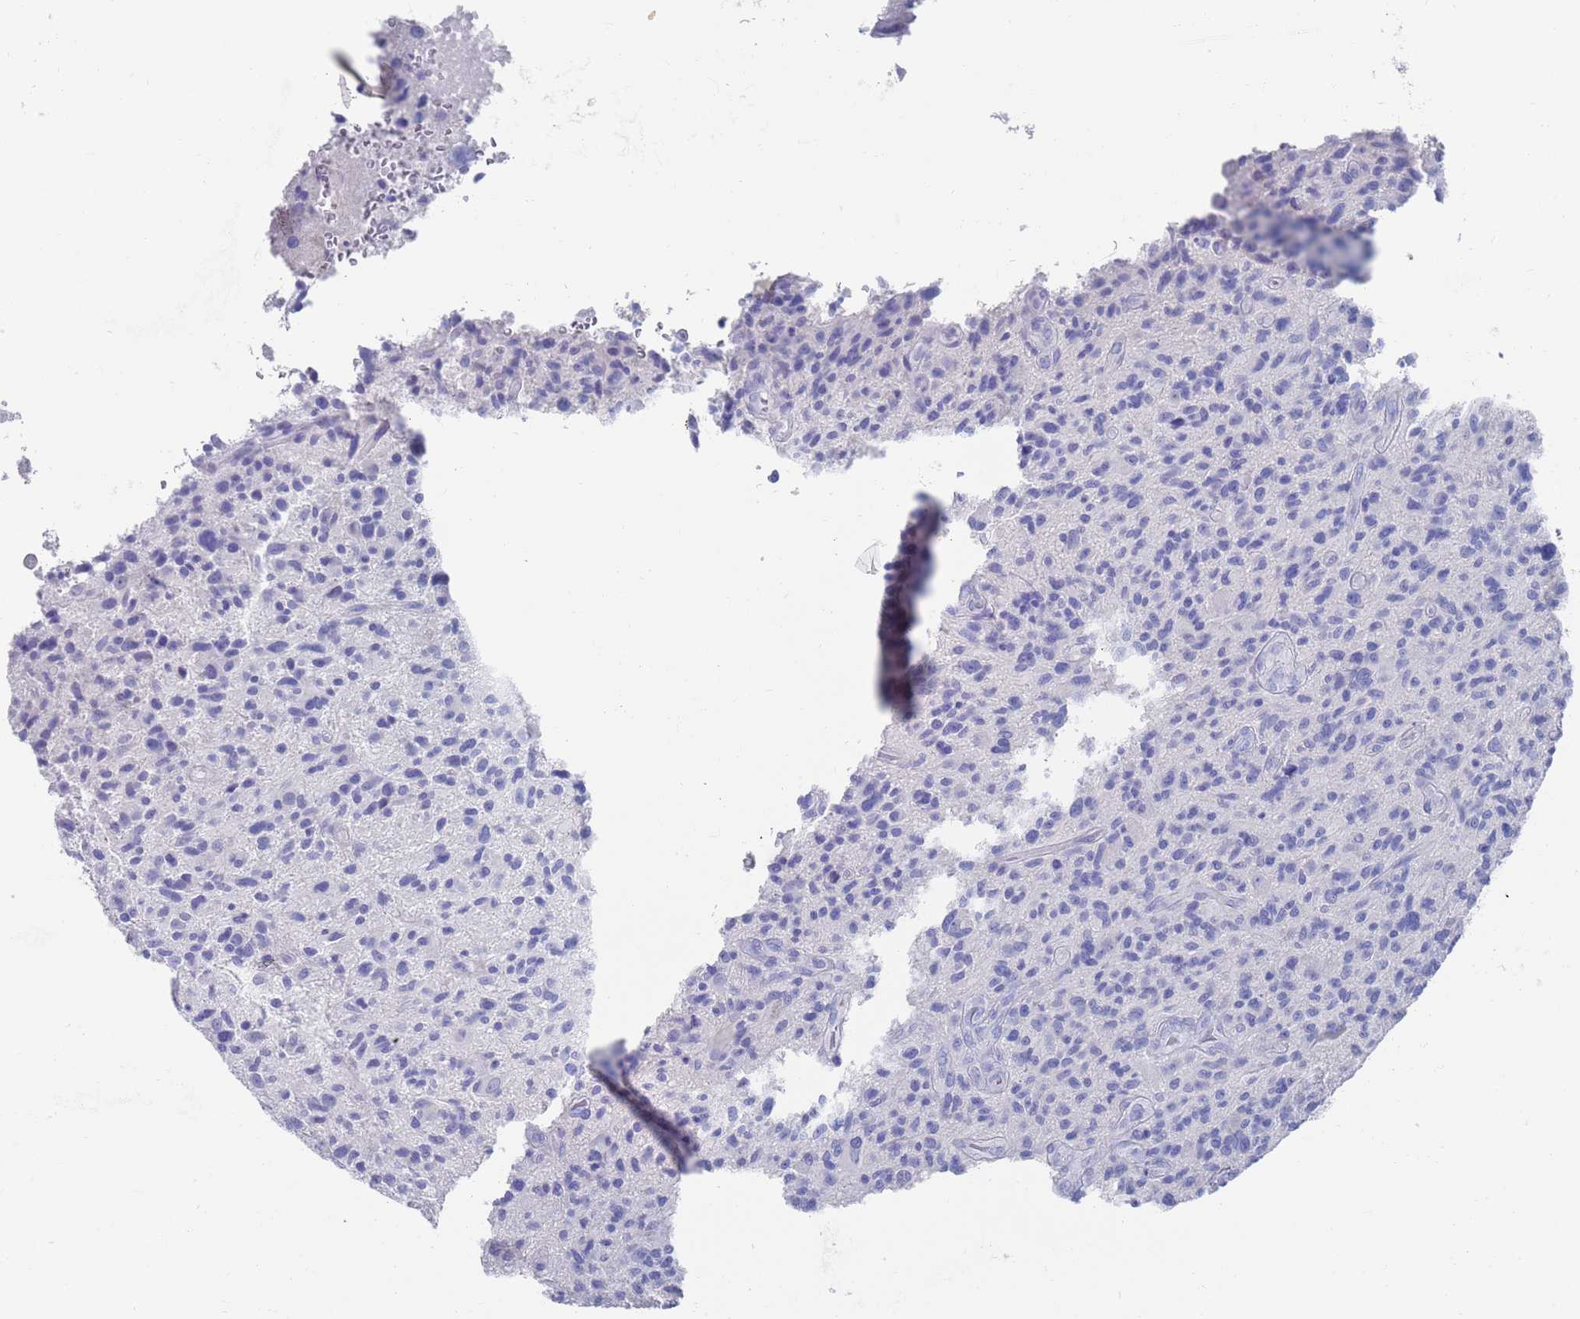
{"staining": {"intensity": "negative", "quantity": "none", "location": "none"}, "tissue": "glioma", "cell_type": "Tumor cells", "image_type": "cancer", "snomed": [{"axis": "morphology", "description": "Glioma, malignant, High grade"}, {"axis": "topography", "description": "Brain"}], "caption": "Immunohistochemistry (IHC) photomicrograph of neoplastic tissue: glioma stained with DAB shows no significant protein positivity in tumor cells.", "gene": "MTMR2", "patient": {"sex": "male", "age": 47}}